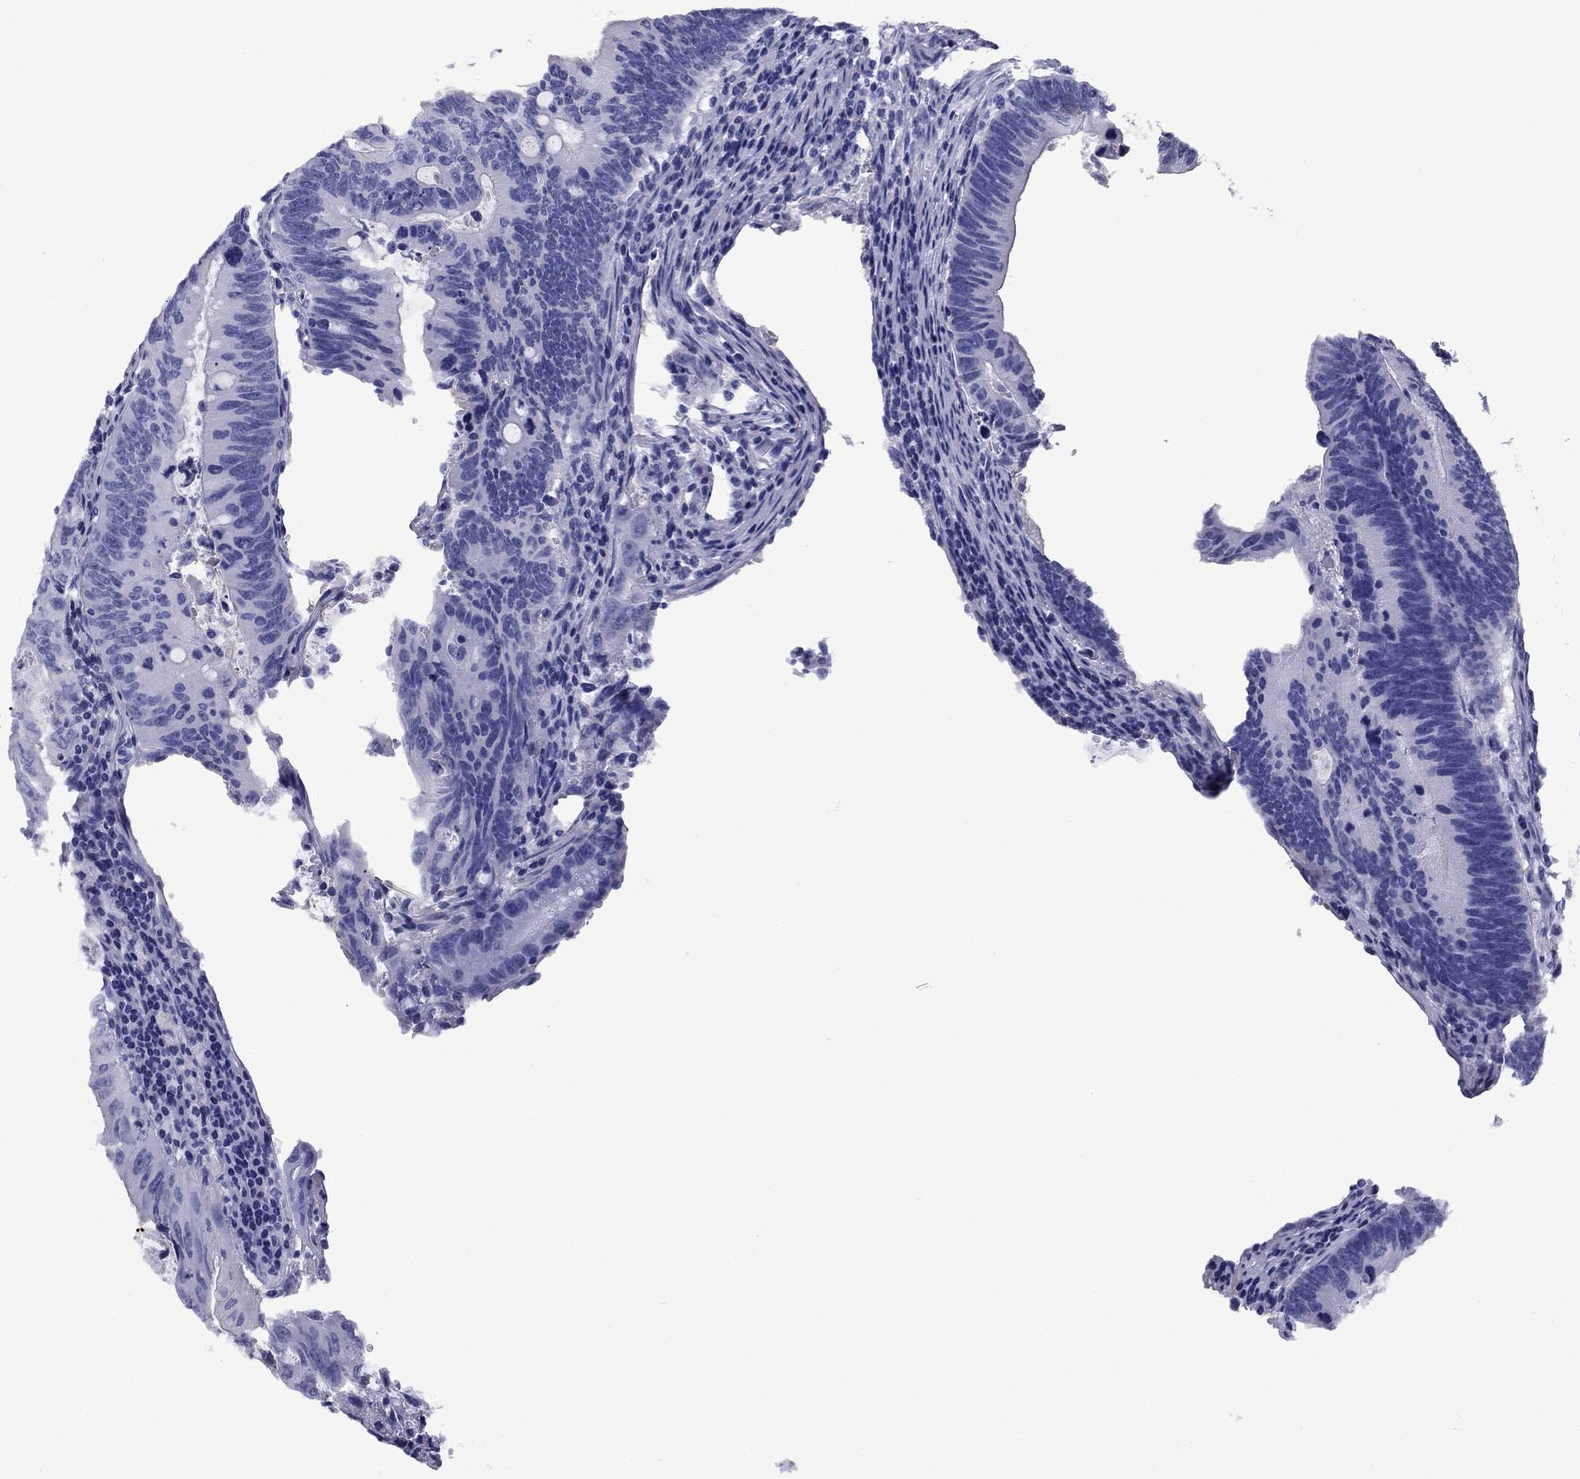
{"staining": {"intensity": "negative", "quantity": "none", "location": "none"}, "tissue": "colorectal cancer", "cell_type": "Tumor cells", "image_type": "cancer", "snomed": [{"axis": "morphology", "description": "Adenocarcinoma, NOS"}, {"axis": "topography", "description": "Colon"}], "caption": "High magnification brightfield microscopy of colorectal adenocarcinoma stained with DAB (3,3'-diaminobenzidine) (brown) and counterstained with hematoxylin (blue): tumor cells show no significant staining. The staining was performed using DAB to visualize the protein expression in brown, while the nuclei were stained in blue with hematoxylin (Magnification: 20x).", "gene": "APOA2", "patient": {"sex": "female", "age": 87}}